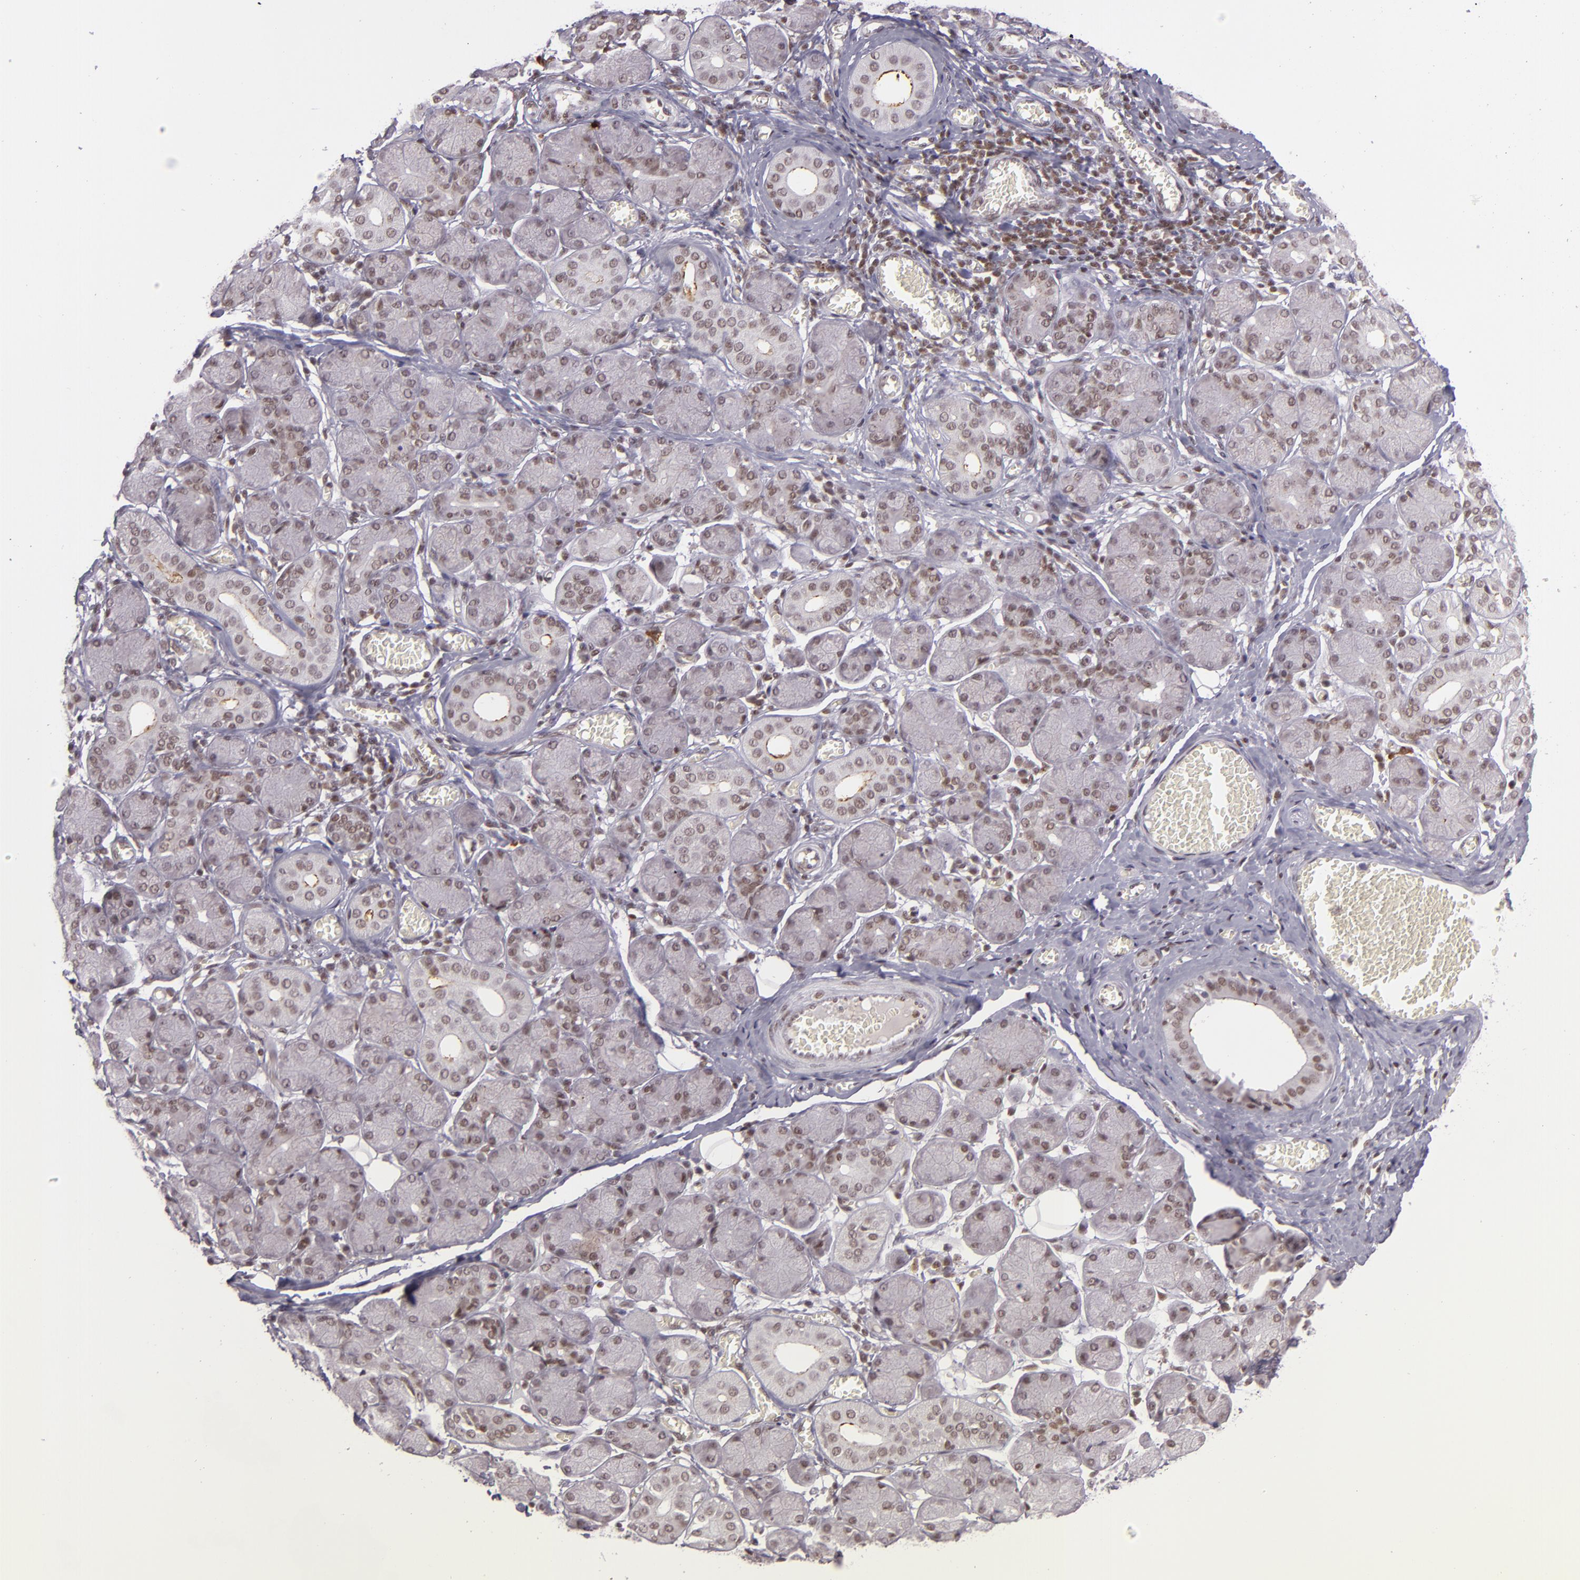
{"staining": {"intensity": "weak", "quantity": ">75%", "location": "nuclear"}, "tissue": "salivary gland", "cell_type": "Glandular cells", "image_type": "normal", "snomed": [{"axis": "morphology", "description": "Normal tissue, NOS"}, {"axis": "topography", "description": "Salivary gland"}], "caption": "Brown immunohistochemical staining in benign human salivary gland displays weak nuclear staining in approximately >75% of glandular cells.", "gene": "ZFX", "patient": {"sex": "female", "age": 24}}